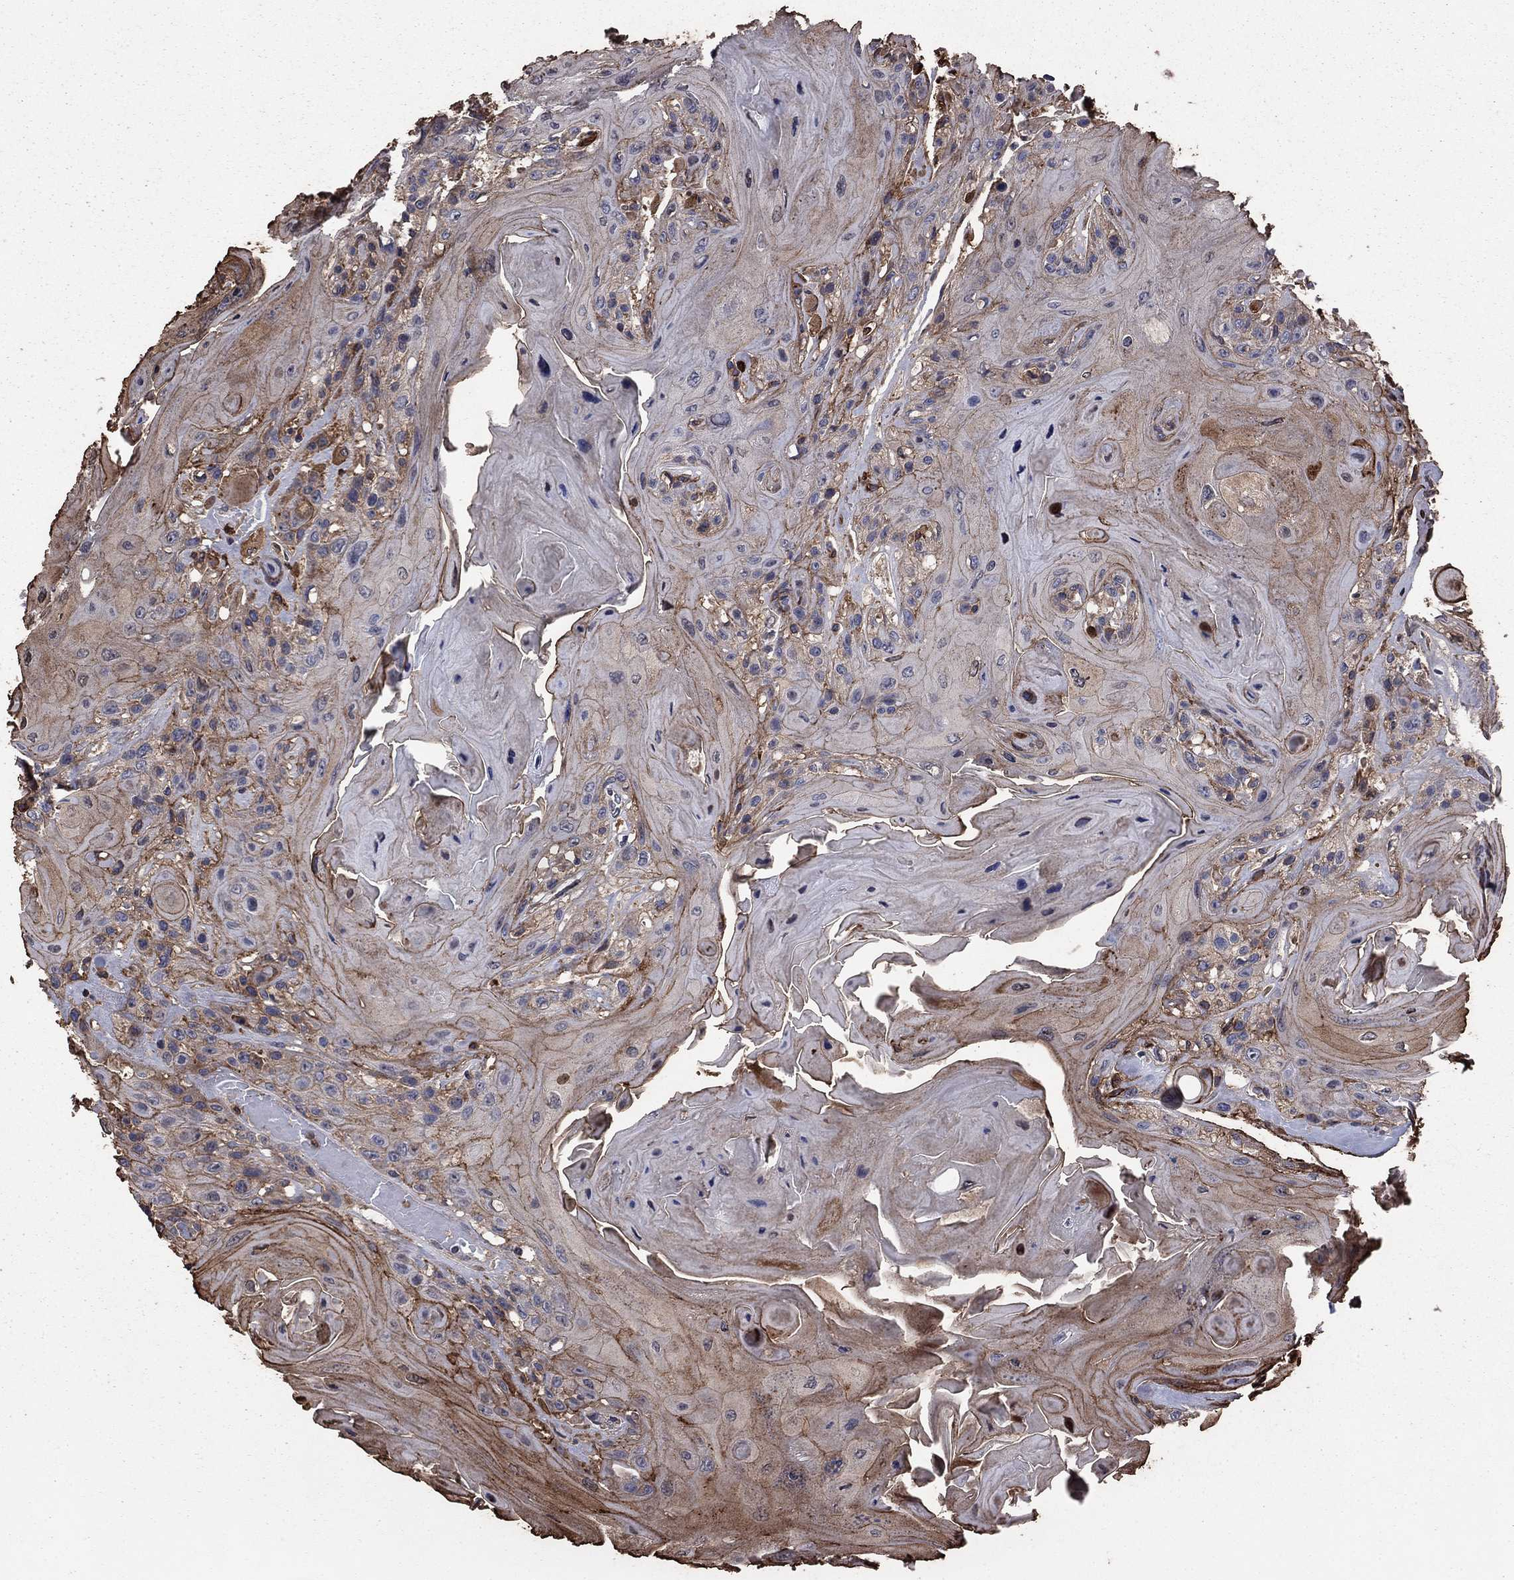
{"staining": {"intensity": "moderate", "quantity": "<25%", "location": "cytoplasmic/membranous"}, "tissue": "head and neck cancer", "cell_type": "Tumor cells", "image_type": "cancer", "snomed": [{"axis": "morphology", "description": "Squamous cell carcinoma, NOS"}, {"axis": "topography", "description": "Head-Neck"}], "caption": "Immunohistochemical staining of human head and neck cancer (squamous cell carcinoma) shows moderate cytoplasmic/membranous protein staining in about <25% of tumor cells. The protein of interest is stained brown, and the nuclei are stained in blue (DAB IHC with brightfield microscopy, high magnification).", "gene": "GYG1", "patient": {"sex": "female", "age": 59}}